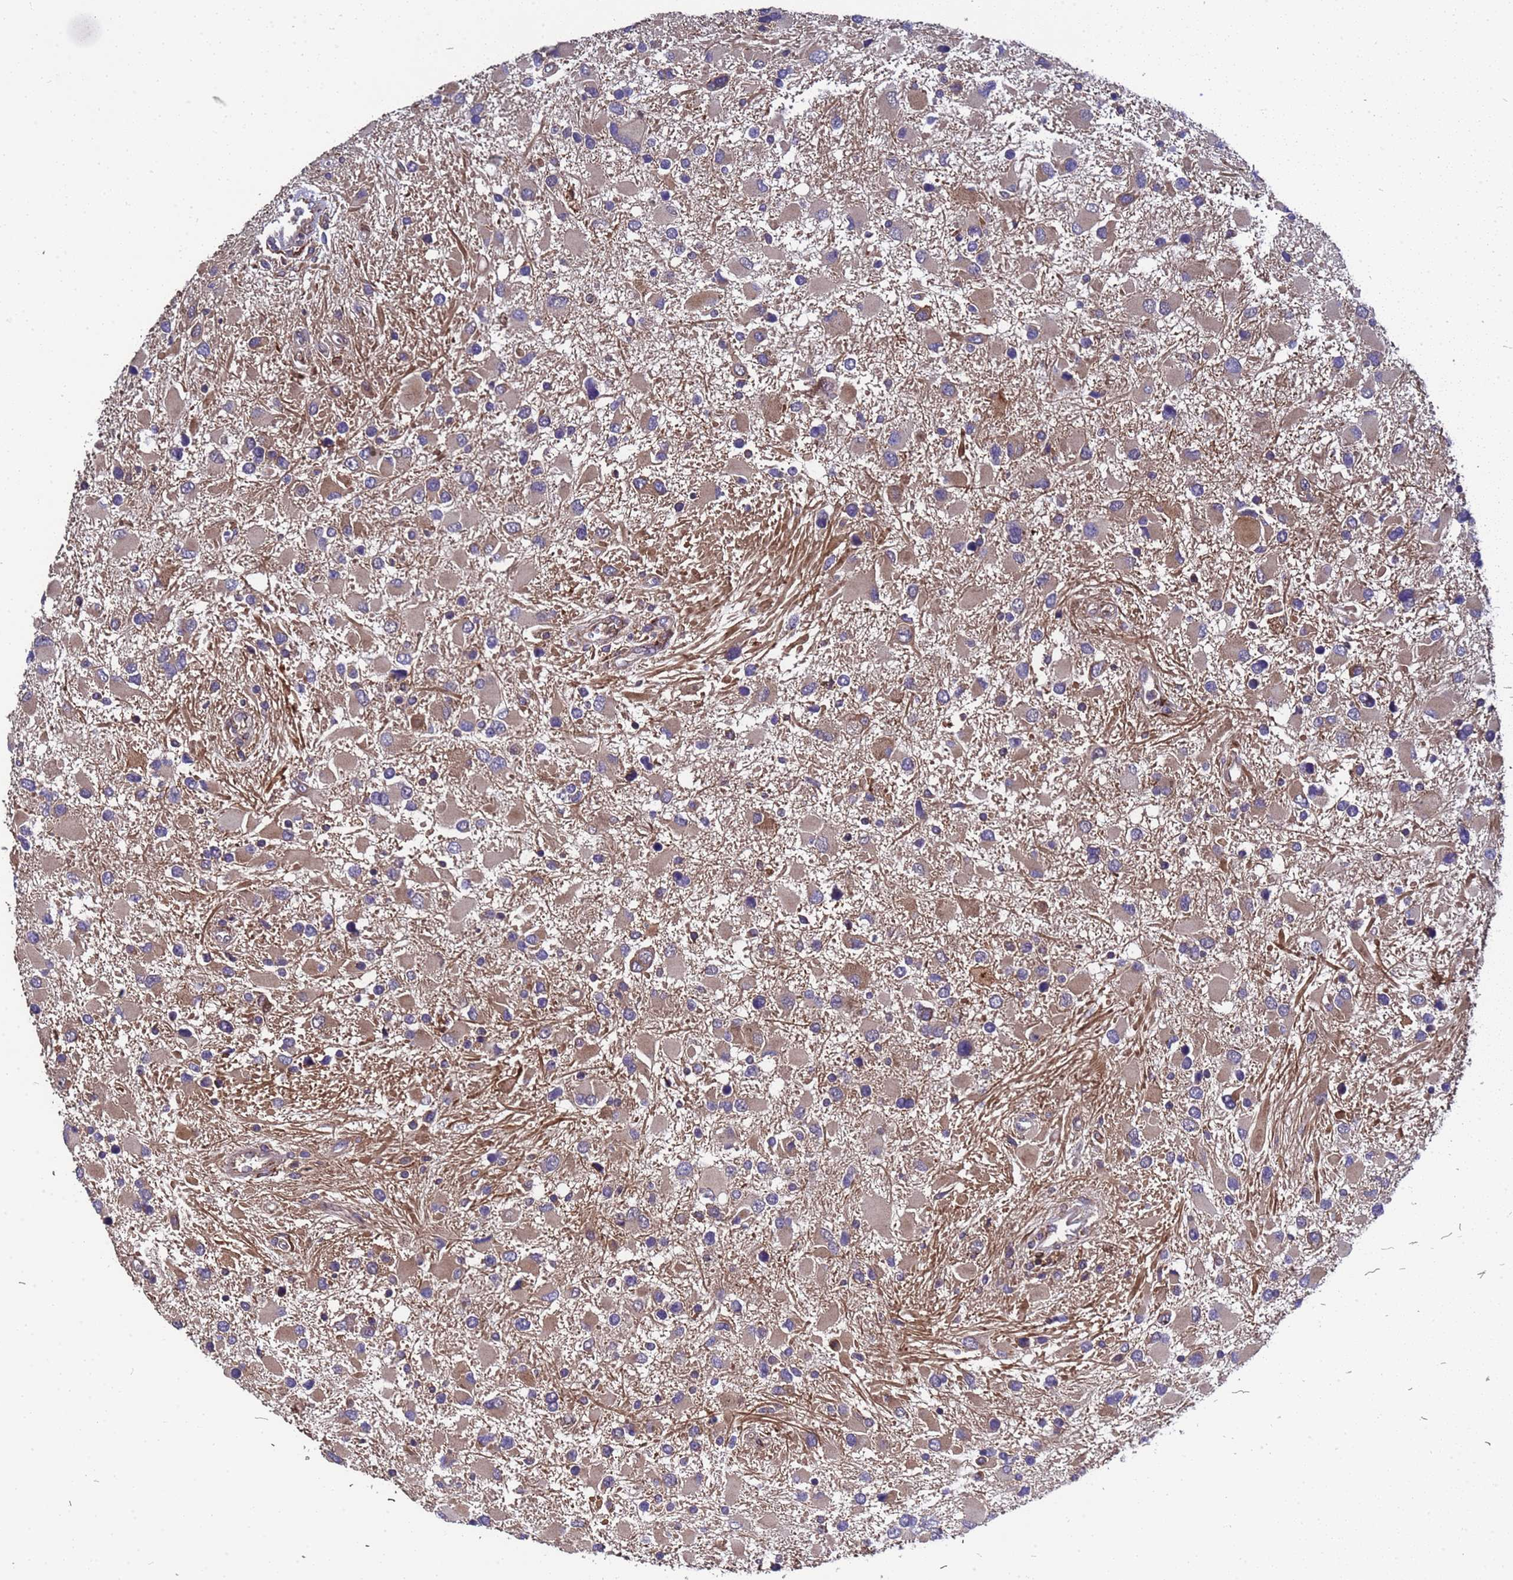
{"staining": {"intensity": "weak", "quantity": ">75%", "location": "cytoplasmic/membranous"}, "tissue": "glioma", "cell_type": "Tumor cells", "image_type": "cancer", "snomed": [{"axis": "morphology", "description": "Glioma, malignant, High grade"}, {"axis": "topography", "description": "Brain"}], "caption": "Tumor cells show low levels of weak cytoplasmic/membranous expression in about >75% of cells in glioma. The protein of interest is shown in brown color, while the nuclei are stained blue.", "gene": "MOCS1", "patient": {"sex": "male", "age": 53}}